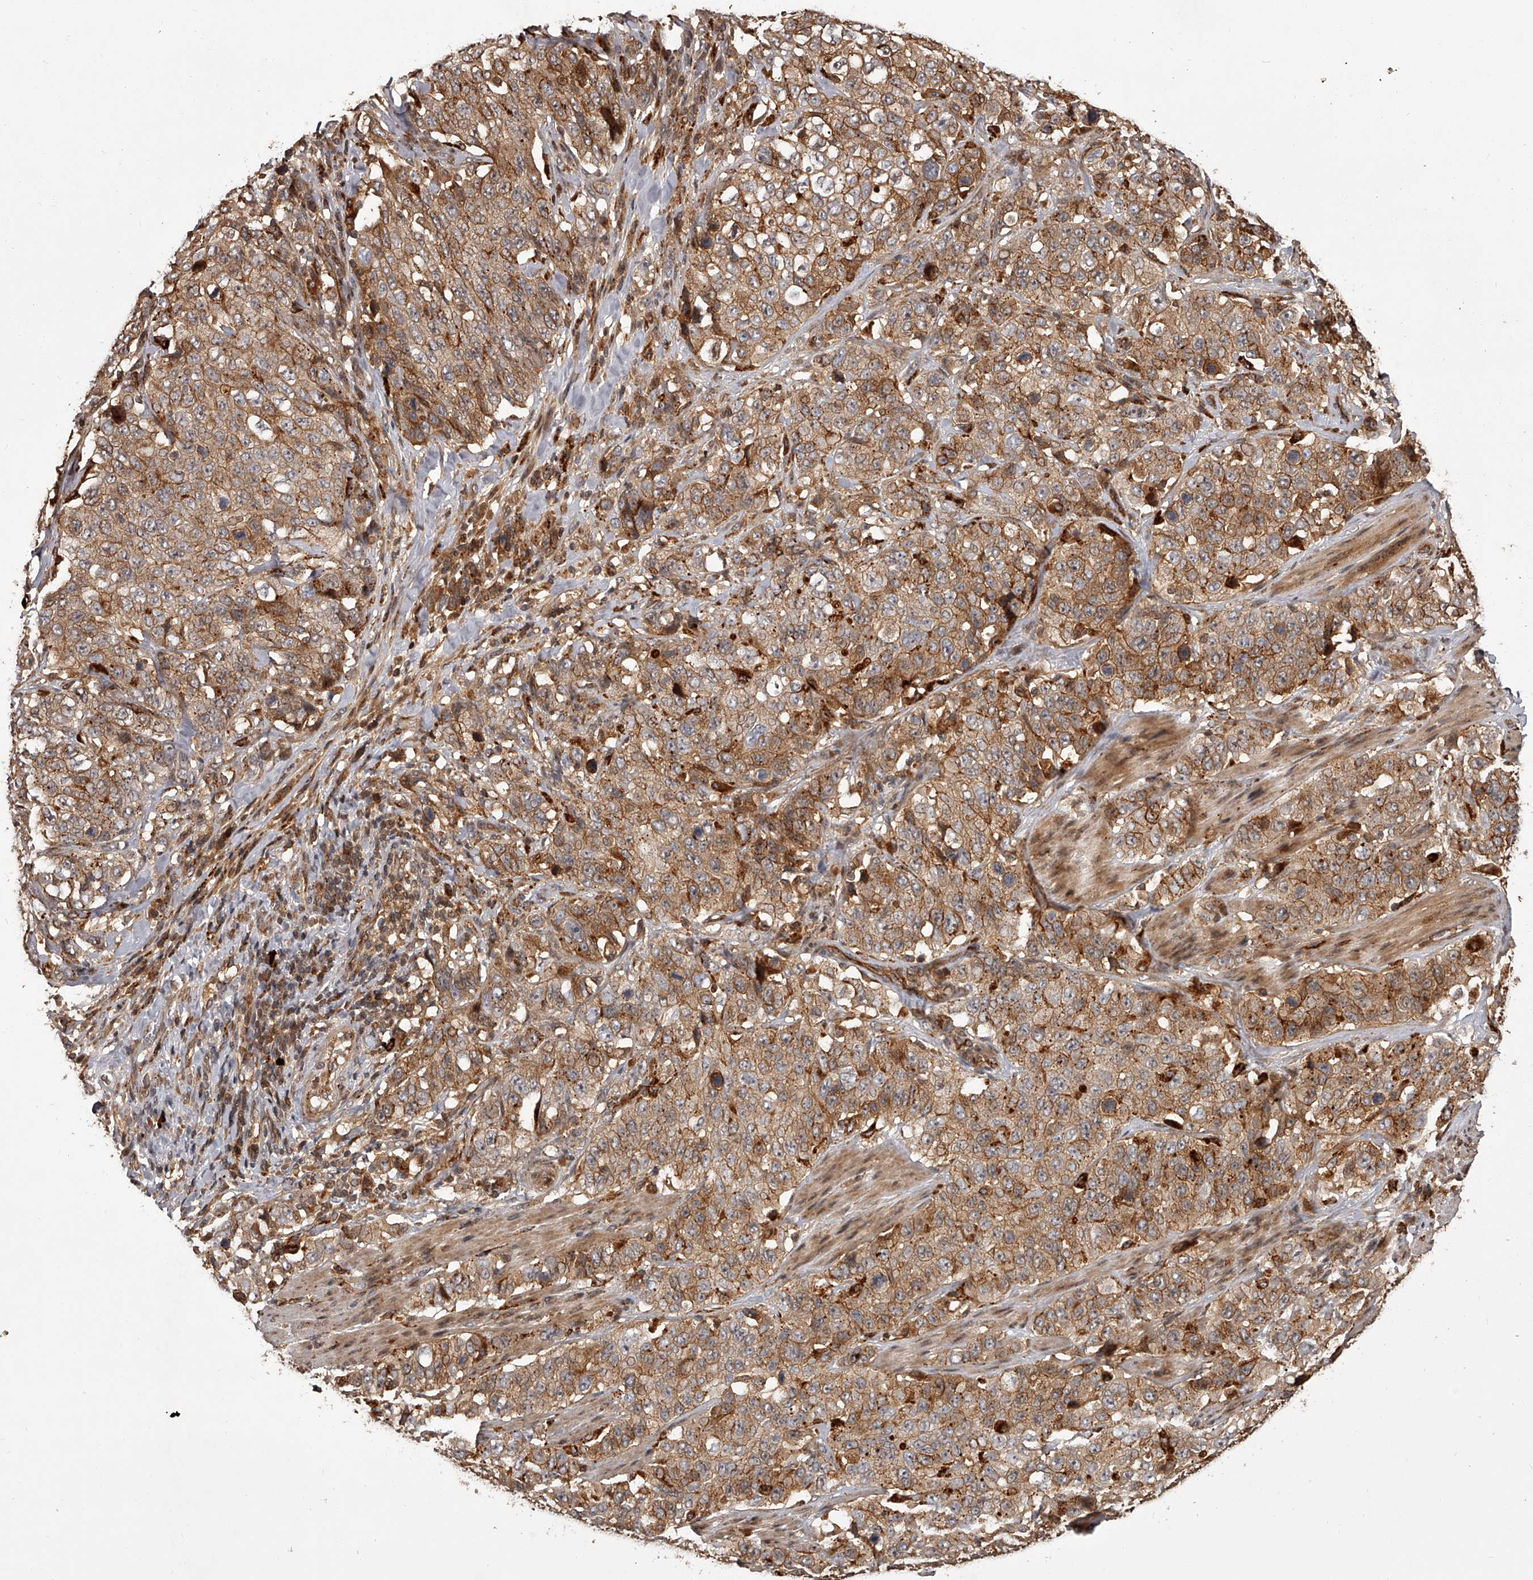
{"staining": {"intensity": "moderate", "quantity": ">75%", "location": "cytoplasmic/membranous"}, "tissue": "stomach cancer", "cell_type": "Tumor cells", "image_type": "cancer", "snomed": [{"axis": "morphology", "description": "Adenocarcinoma, NOS"}, {"axis": "topography", "description": "Stomach"}], "caption": "IHC (DAB) staining of stomach adenocarcinoma reveals moderate cytoplasmic/membranous protein positivity in about >75% of tumor cells. (IHC, brightfield microscopy, high magnification).", "gene": "CRYZL1", "patient": {"sex": "male", "age": 48}}